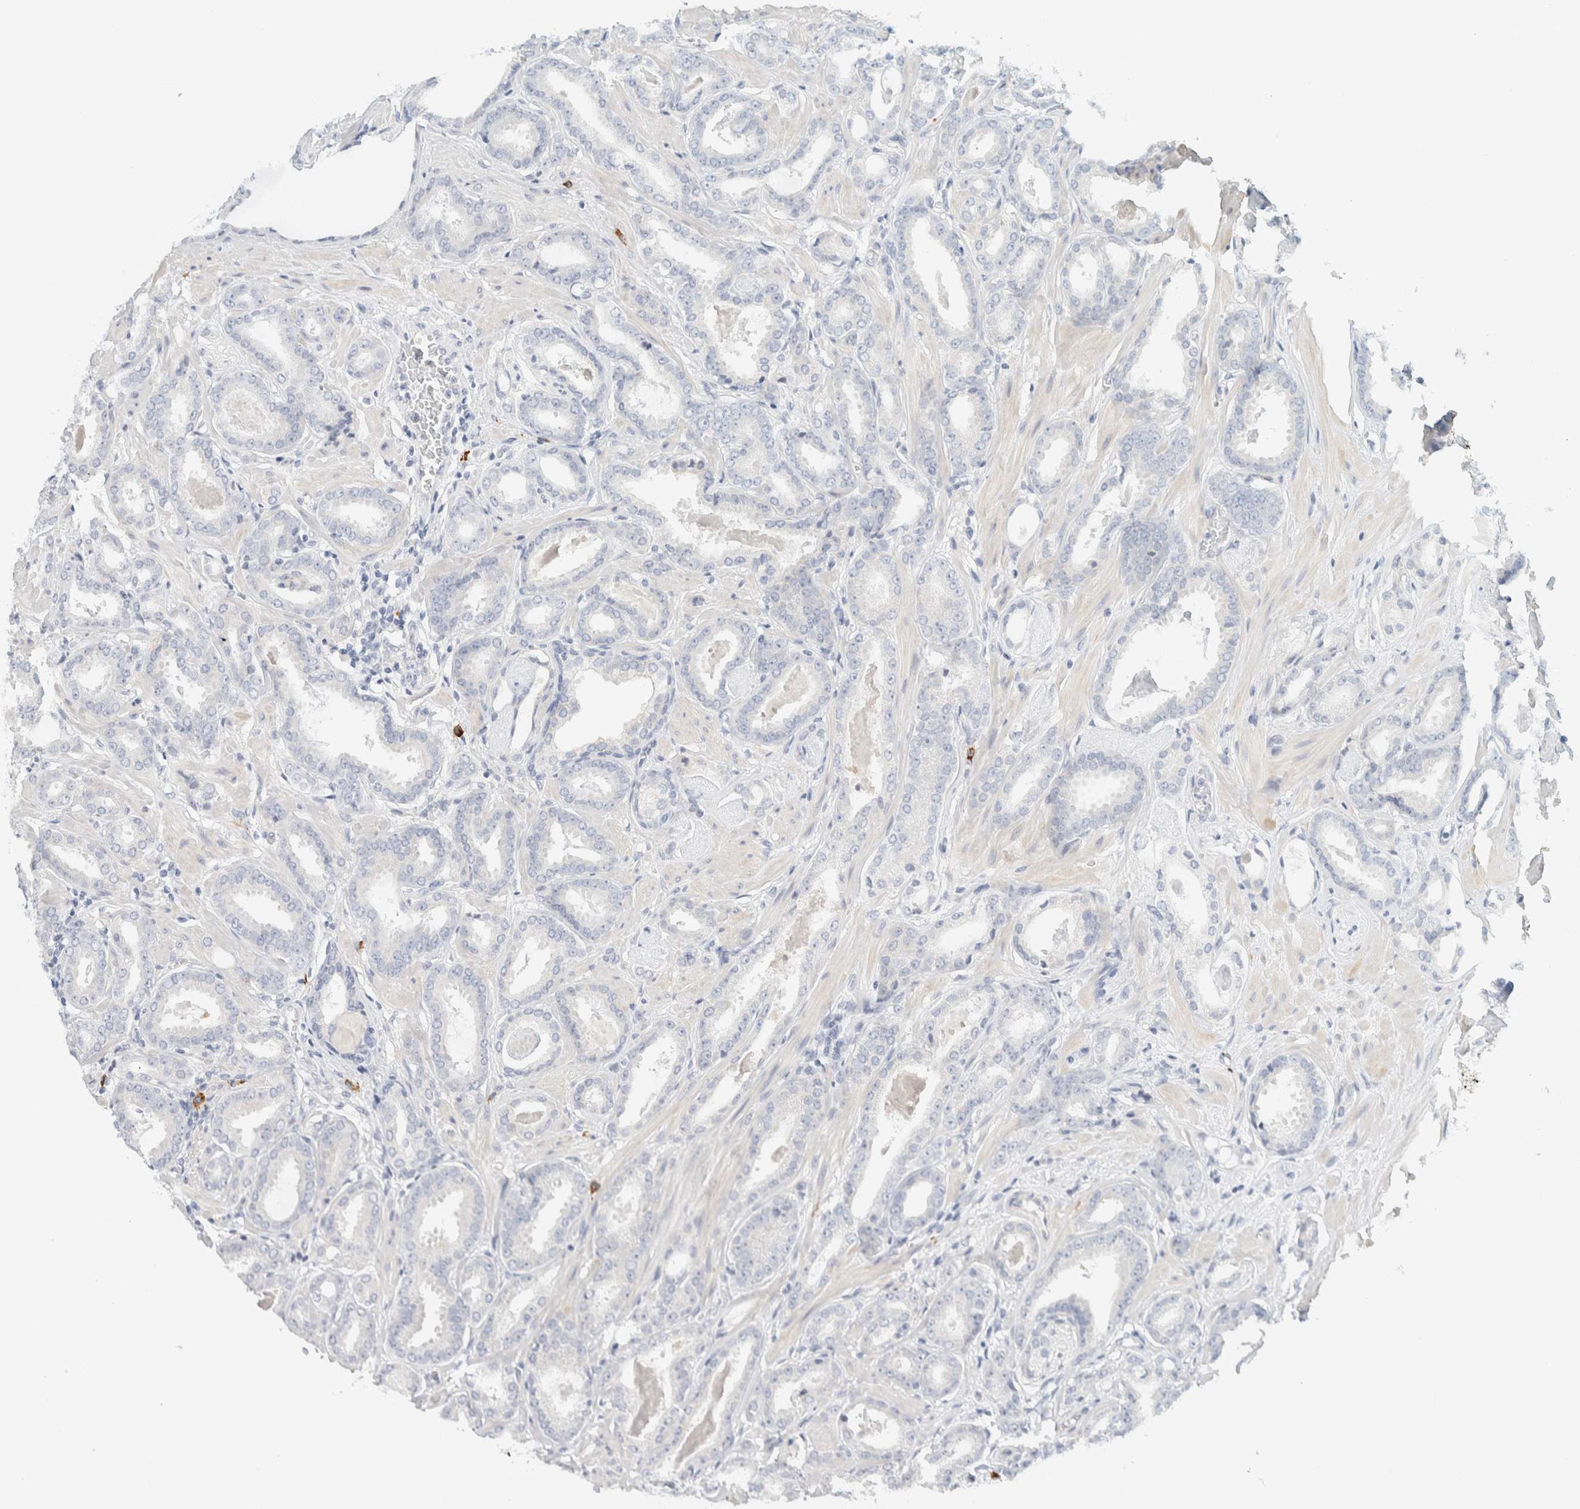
{"staining": {"intensity": "negative", "quantity": "none", "location": "none"}, "tissue": "prostate cancer", "cell_type": "Tumor cells", "image_type": "cancer", "snomed": [{"axis": "morphology", "description": "Adenocarcinoma, Low grade"}, {"axis": "topography", "description": "Prostate"}], "caption": "This is an IHC photomicrograph of human low-grade adenocarcinoma (prostate). There is no positivity in tumor cells.", "gene": "ARHGAP27", "patient": {"sex": "male", "age": 53}}